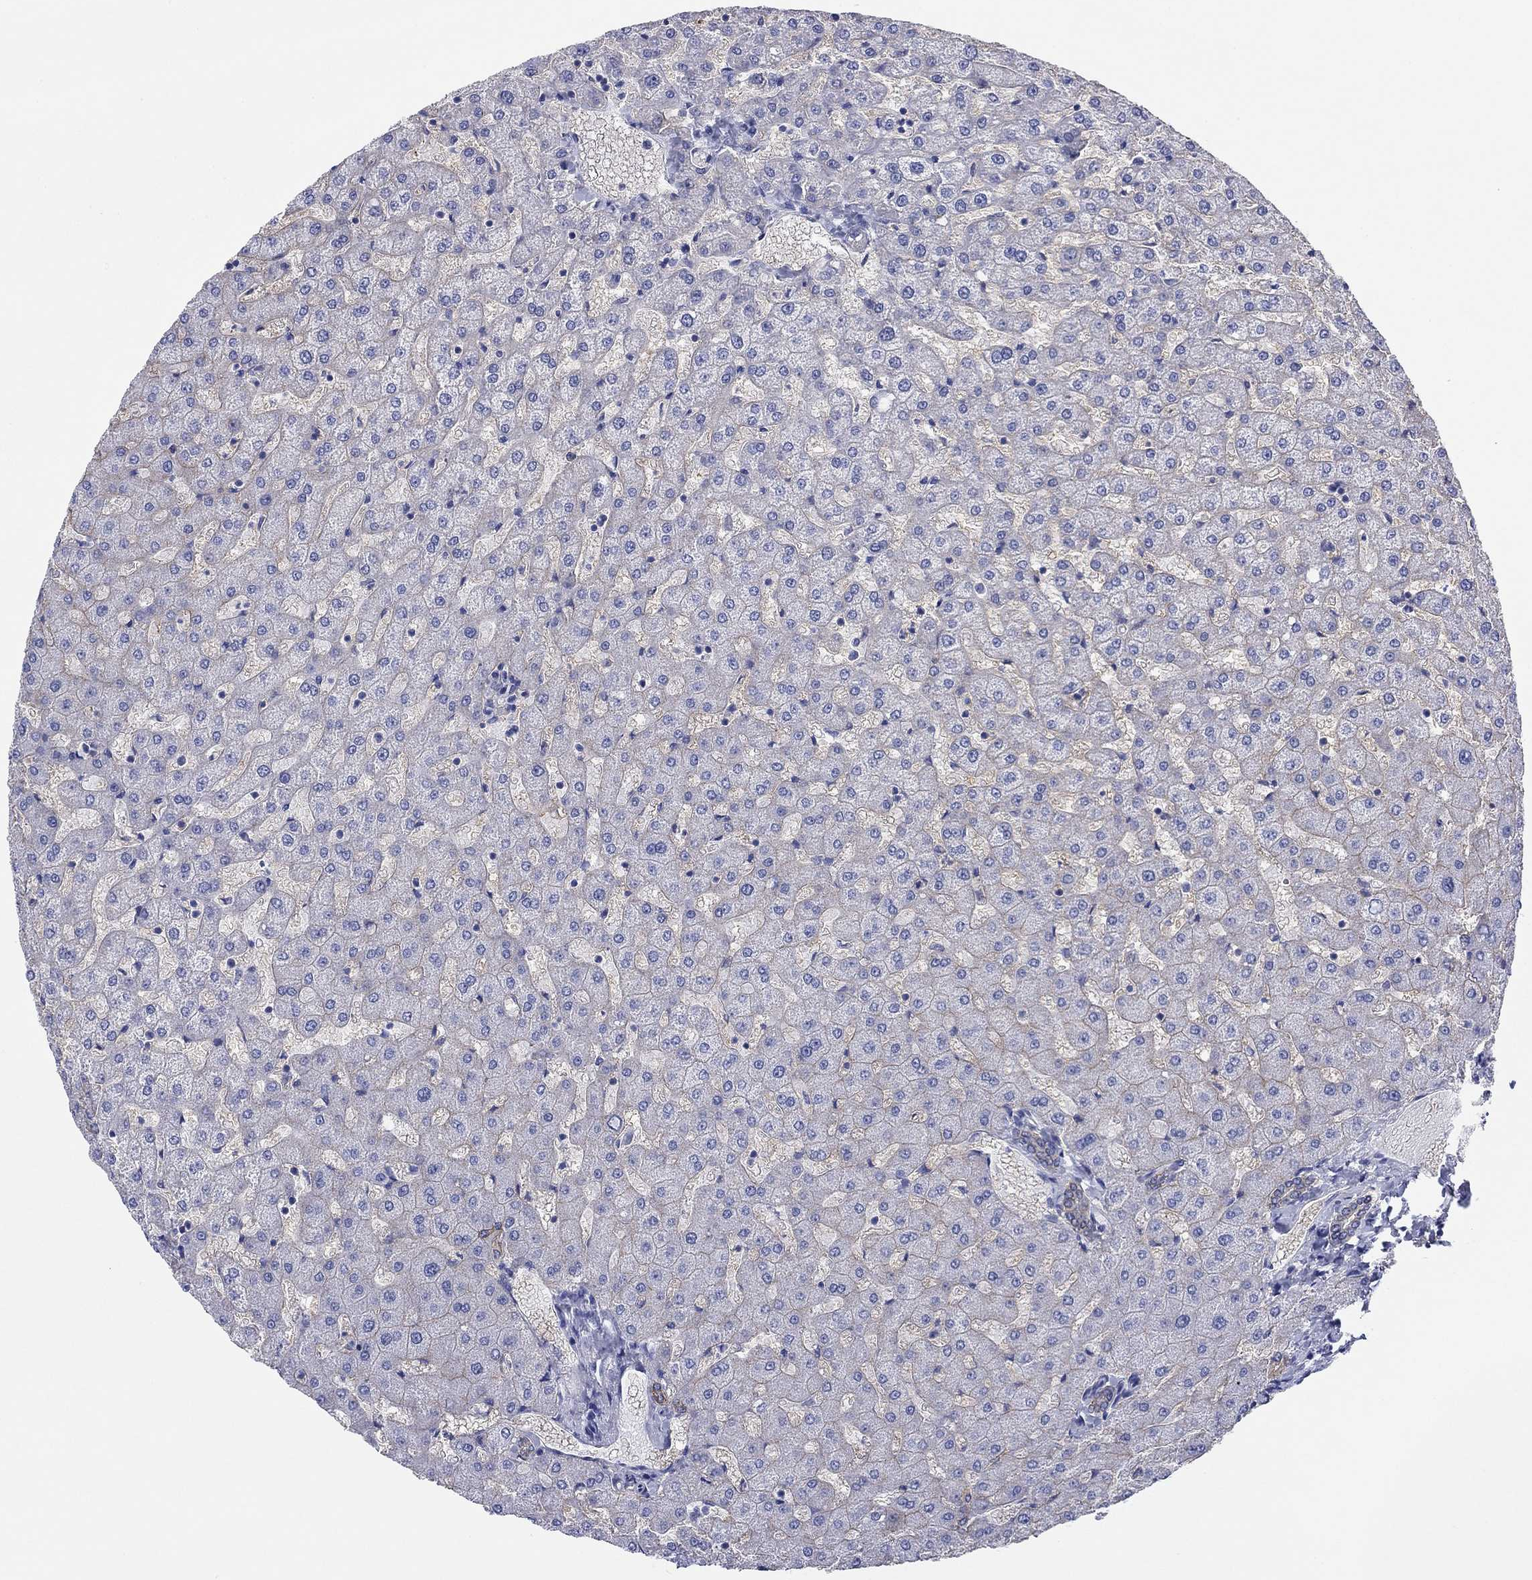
{"staining": {"intensity": "negative", "quantity": "none", "location": "none"}, "tissue": "liver", "cell_type": "Cholangiocytes", "image_type": "normal", "snomed": [{"axis": "morphology", "description": "Normal tissue, NOS"}, {"axis": "topography", "description": "Liver"}], "caption": "Liver was stained to show a protein in brown. There is no significant staining in cholangiocytes. Nuclei are stained in blue.", "gene": "ATP1B1", "patient": {"sex": "female", "age": 50}}